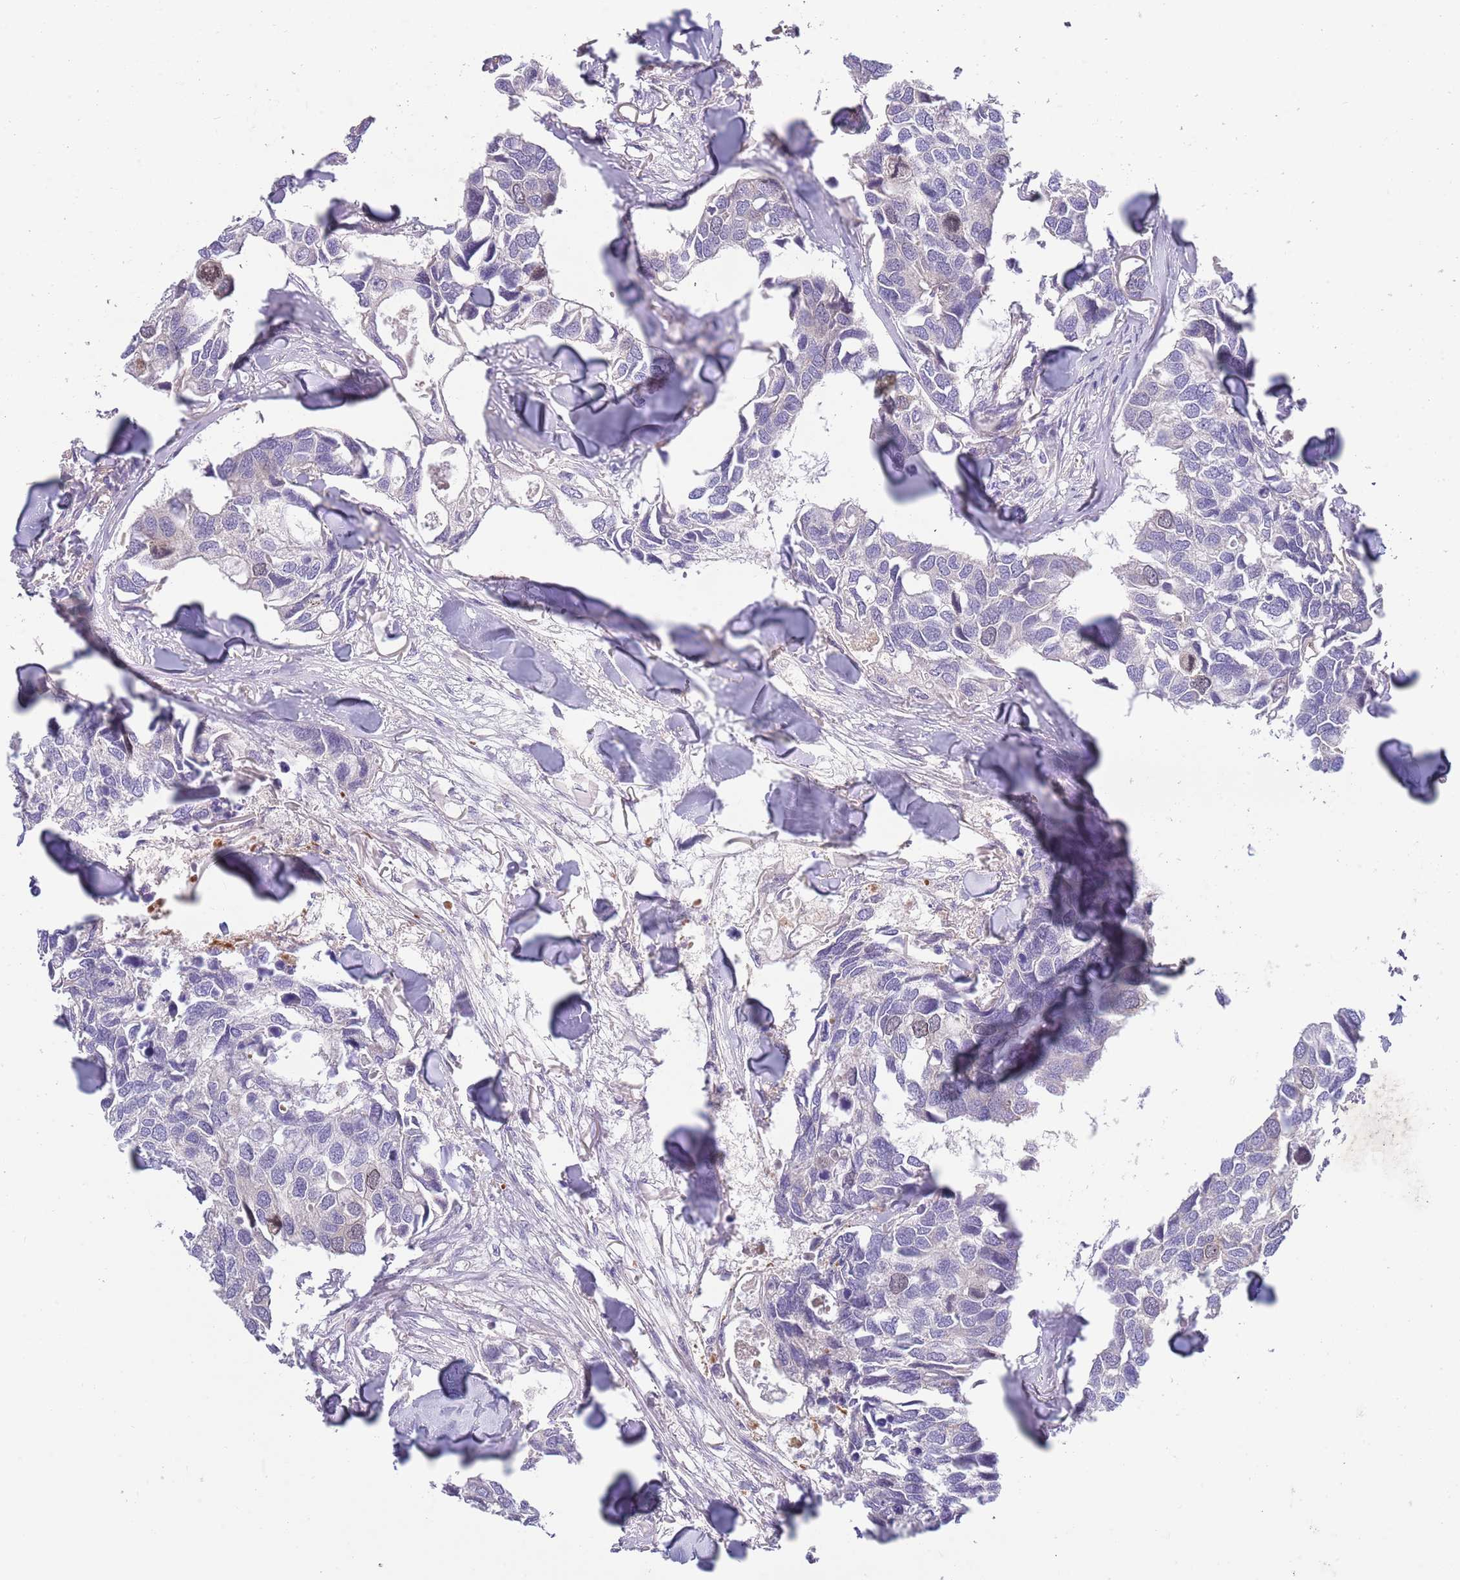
{"staining": {"intensity": "negative", "quantity": "none", "location": "none"}, "tissue": "breast cancer", "cell_type": "Tumor cells", "image_type": "cancer", "snomed": [{"axis": "morphology", "description": "Duct carcinoma"}, {"axis": "topography", "description": "Breast"}], "caption": "Tumor cells show no significant protein staining in breast cancer.", "gene": "PIMREG", "patient": {"sex": "female", "age": 83}}